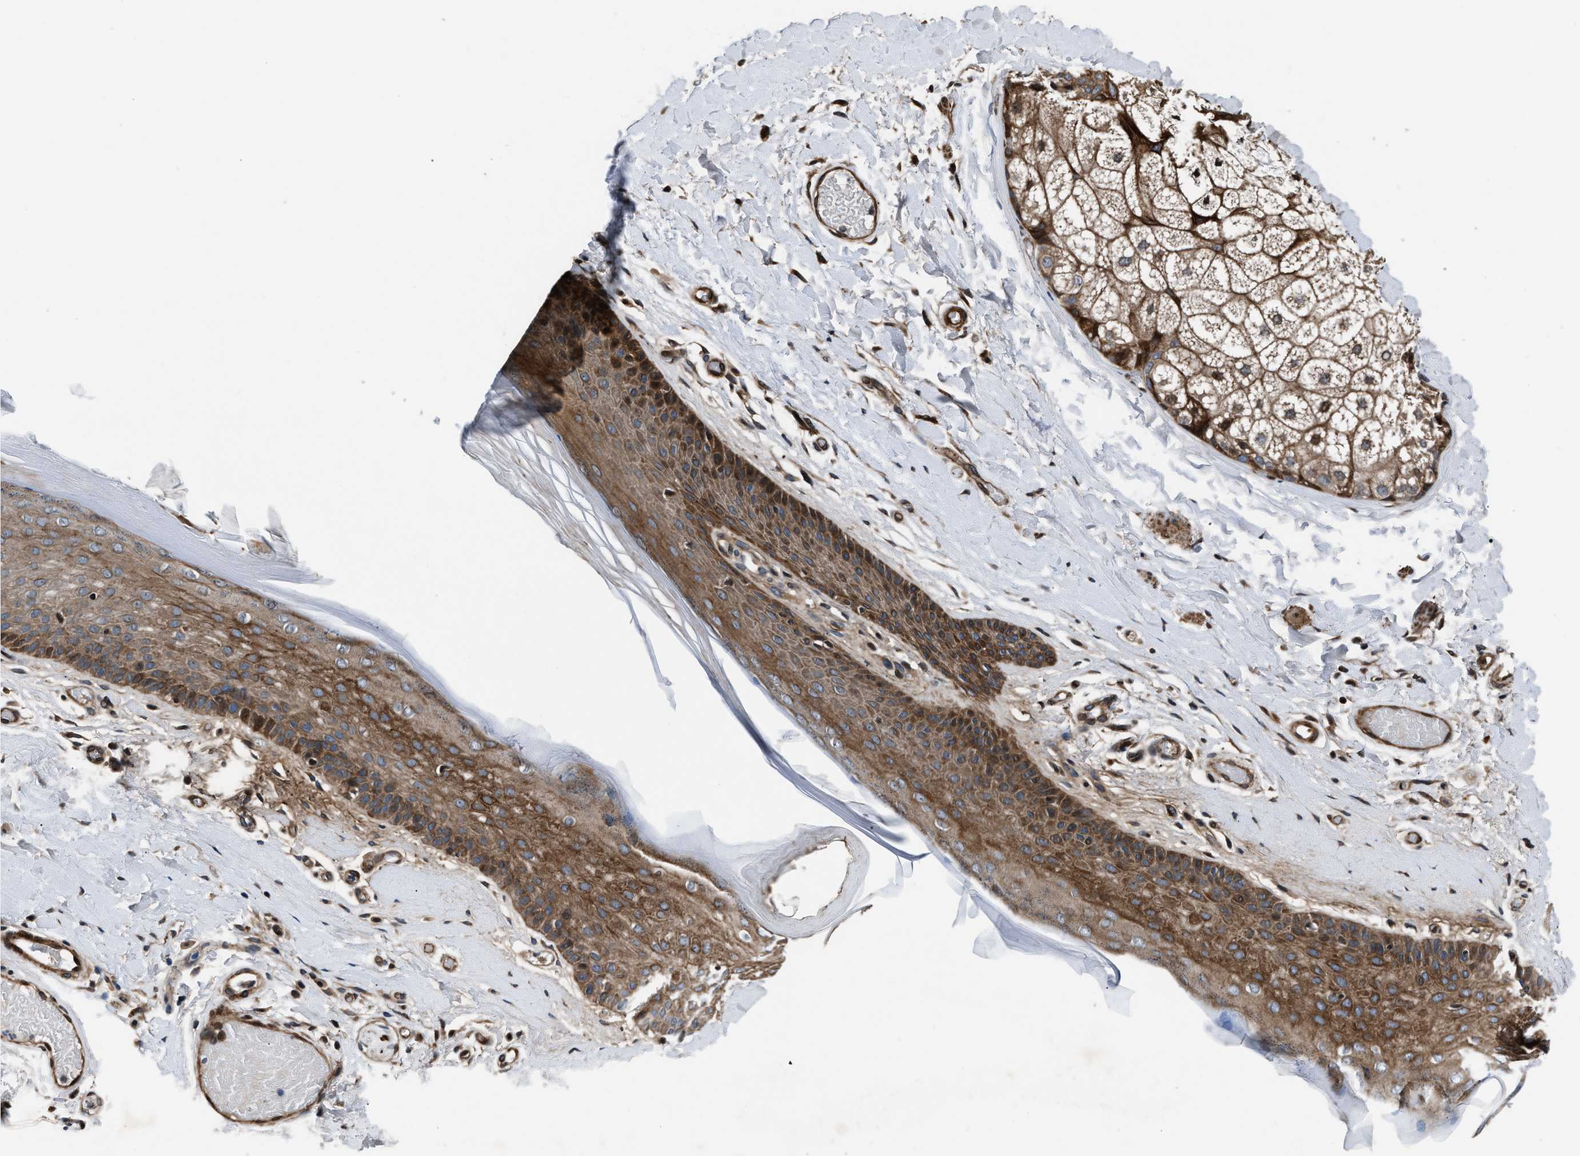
{"staining": {"intensity": "moderate", "quantity": ">75%", "location": "cytoplasmic/membranous"}, "tissue": "skin", "cell_type": "Epidermal cells", "image_type": "normal", "snomed": [{"axis": "morphology", "description": "Normal tissue, NOS"}, {"axis": "topography", "description": "Vulva"}], "caption": "This is a histology image of immunohistochemistry staining of benign skin, which shows moderate positivity in the cytoplasmic/membranous of epidermal cells.", "gene": "DYNC2I1", "patient": {"sex": "female", "age": 73}}